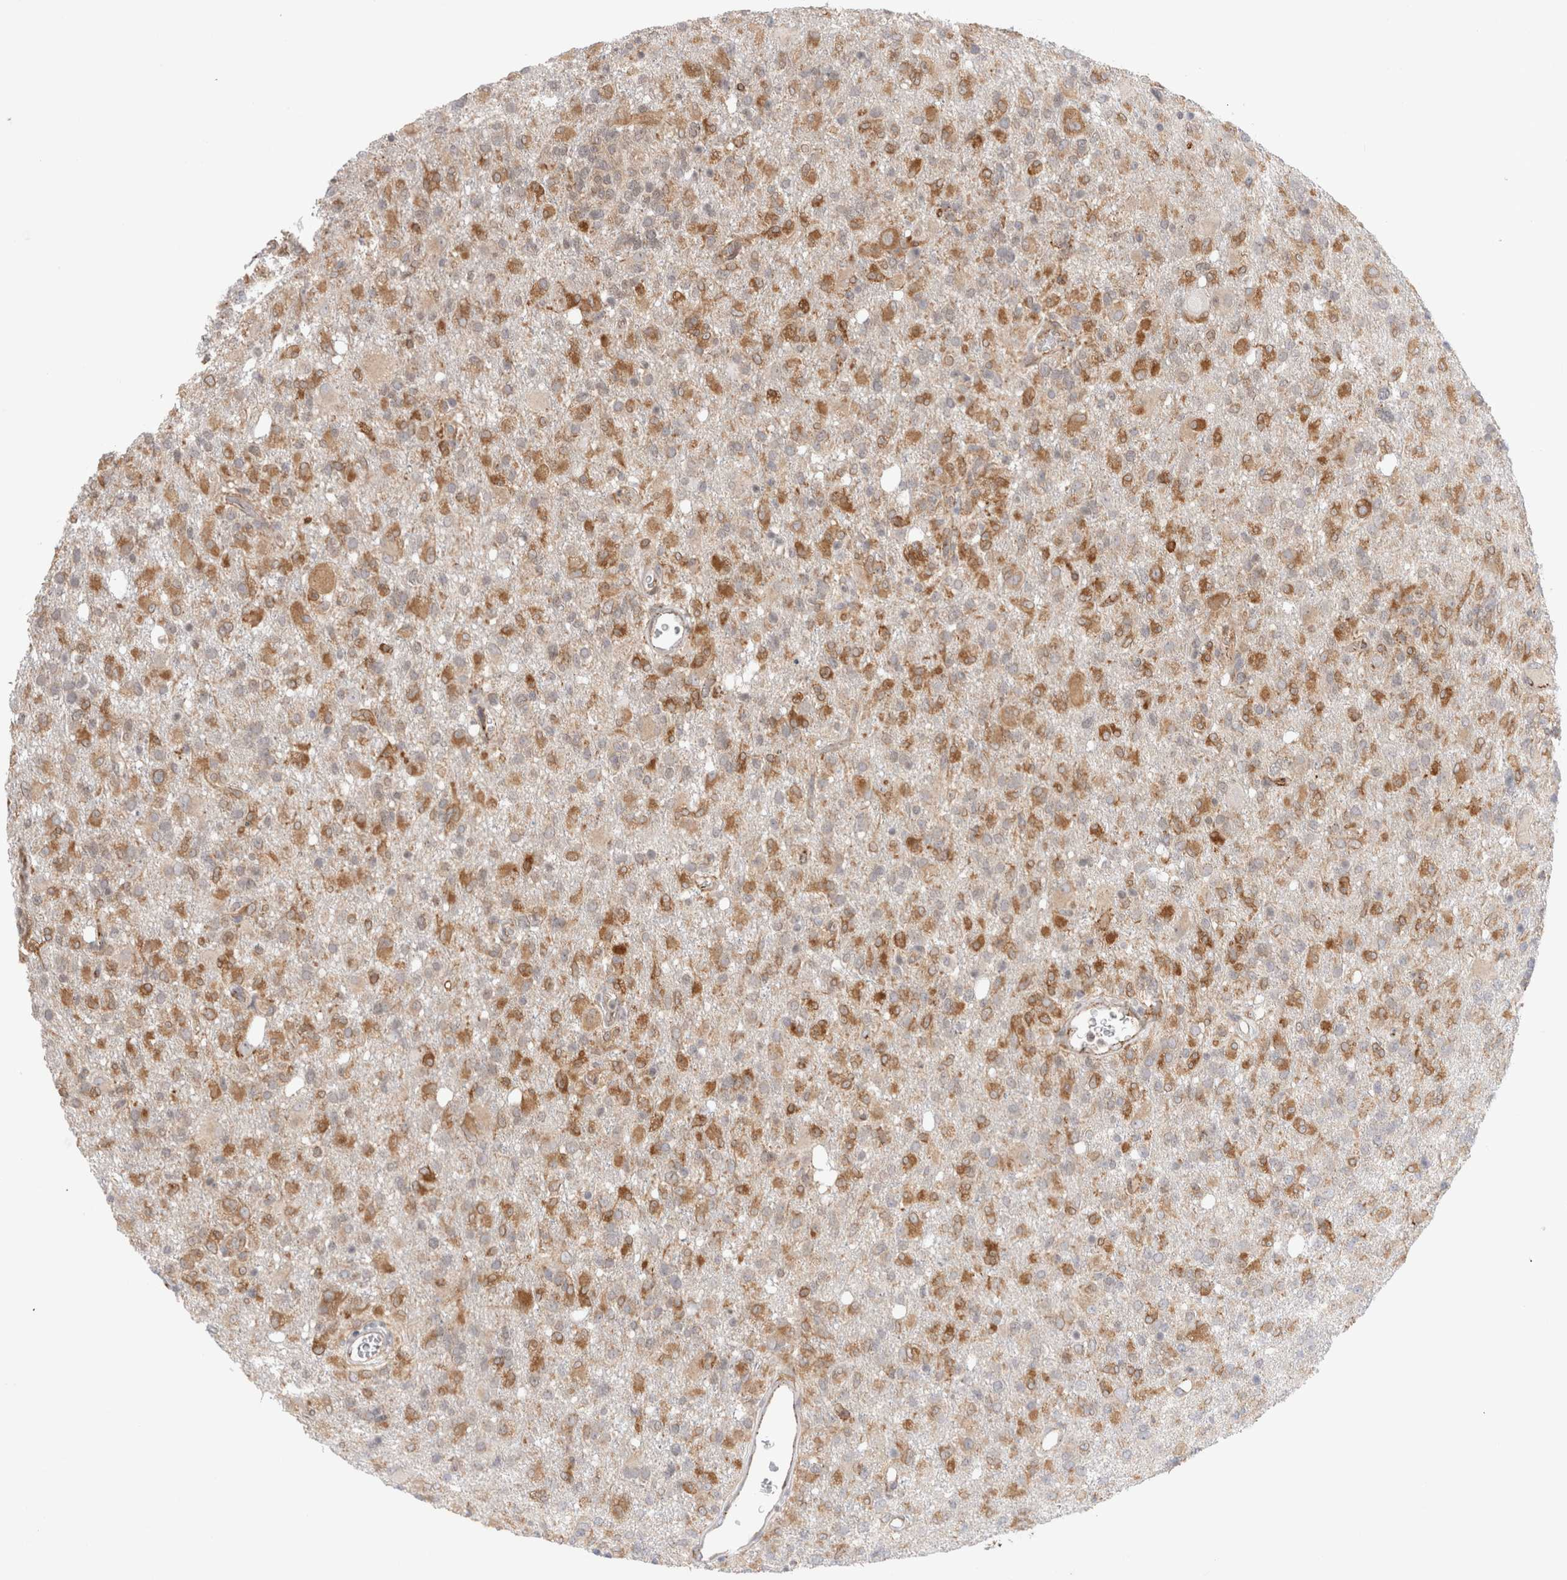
{"staining": {"intensity": "moderate", "quantity": ">75%", "location": "cytoplasmic/membranous"}, "tissue": "glioma", "cell_type": "Tumor cells", "image_type": "cancer", "snomed": [{"axis": "morphology", "description": "Glioma, malignant, High grade"}, {"axis": "topography", "description": "Brain"}], "caption": "A brown stain highlights moderate cytoplasmic/membranous positivity of a protein in human glioma tumor cells.", "gene": "CNPY4", "patient": {"sex": "female", "age": 57}}